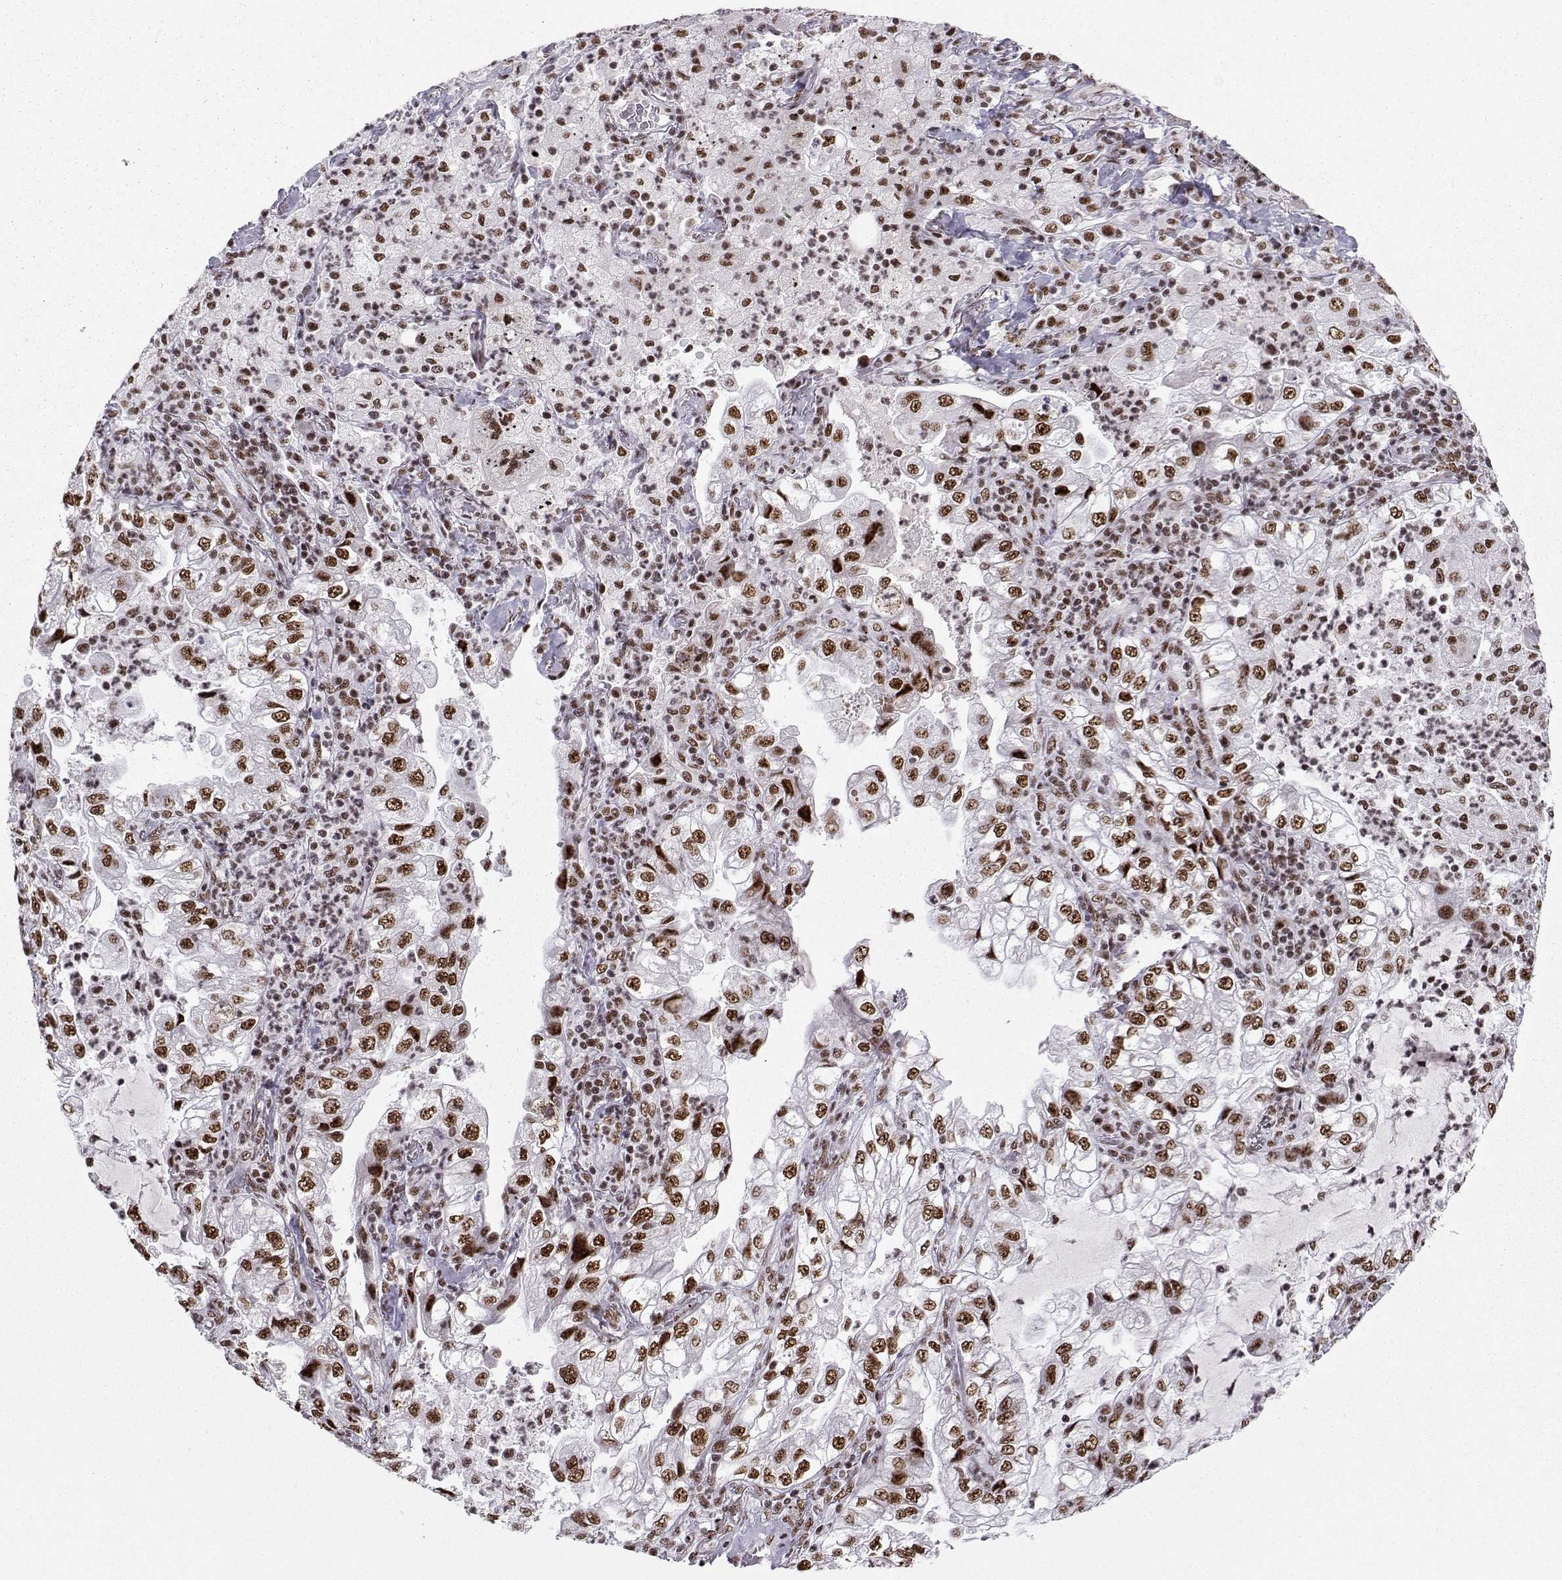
{"staining": {"intensity": "moderate", "quantity": "25%-75%", "location": "nuclear"}, "tissue": "lung cancer", "cell_type": "Tumor cells", "image_type": "cancer", "snomed": [{"axis": "morphology", "description": "Adenocarcinoma, NOS"}, {"axis": "topography", "description": "Lung"}], "caption": "Immunohistochemical staining of human adenocarcinoma (lung) shows moderate nuclear protein staining in approximately 25%-75% of tumor cells. Nuclei are stained in blue.", "gene": "SNRPB2", "patient": {"sex": "female", "age": 73}}